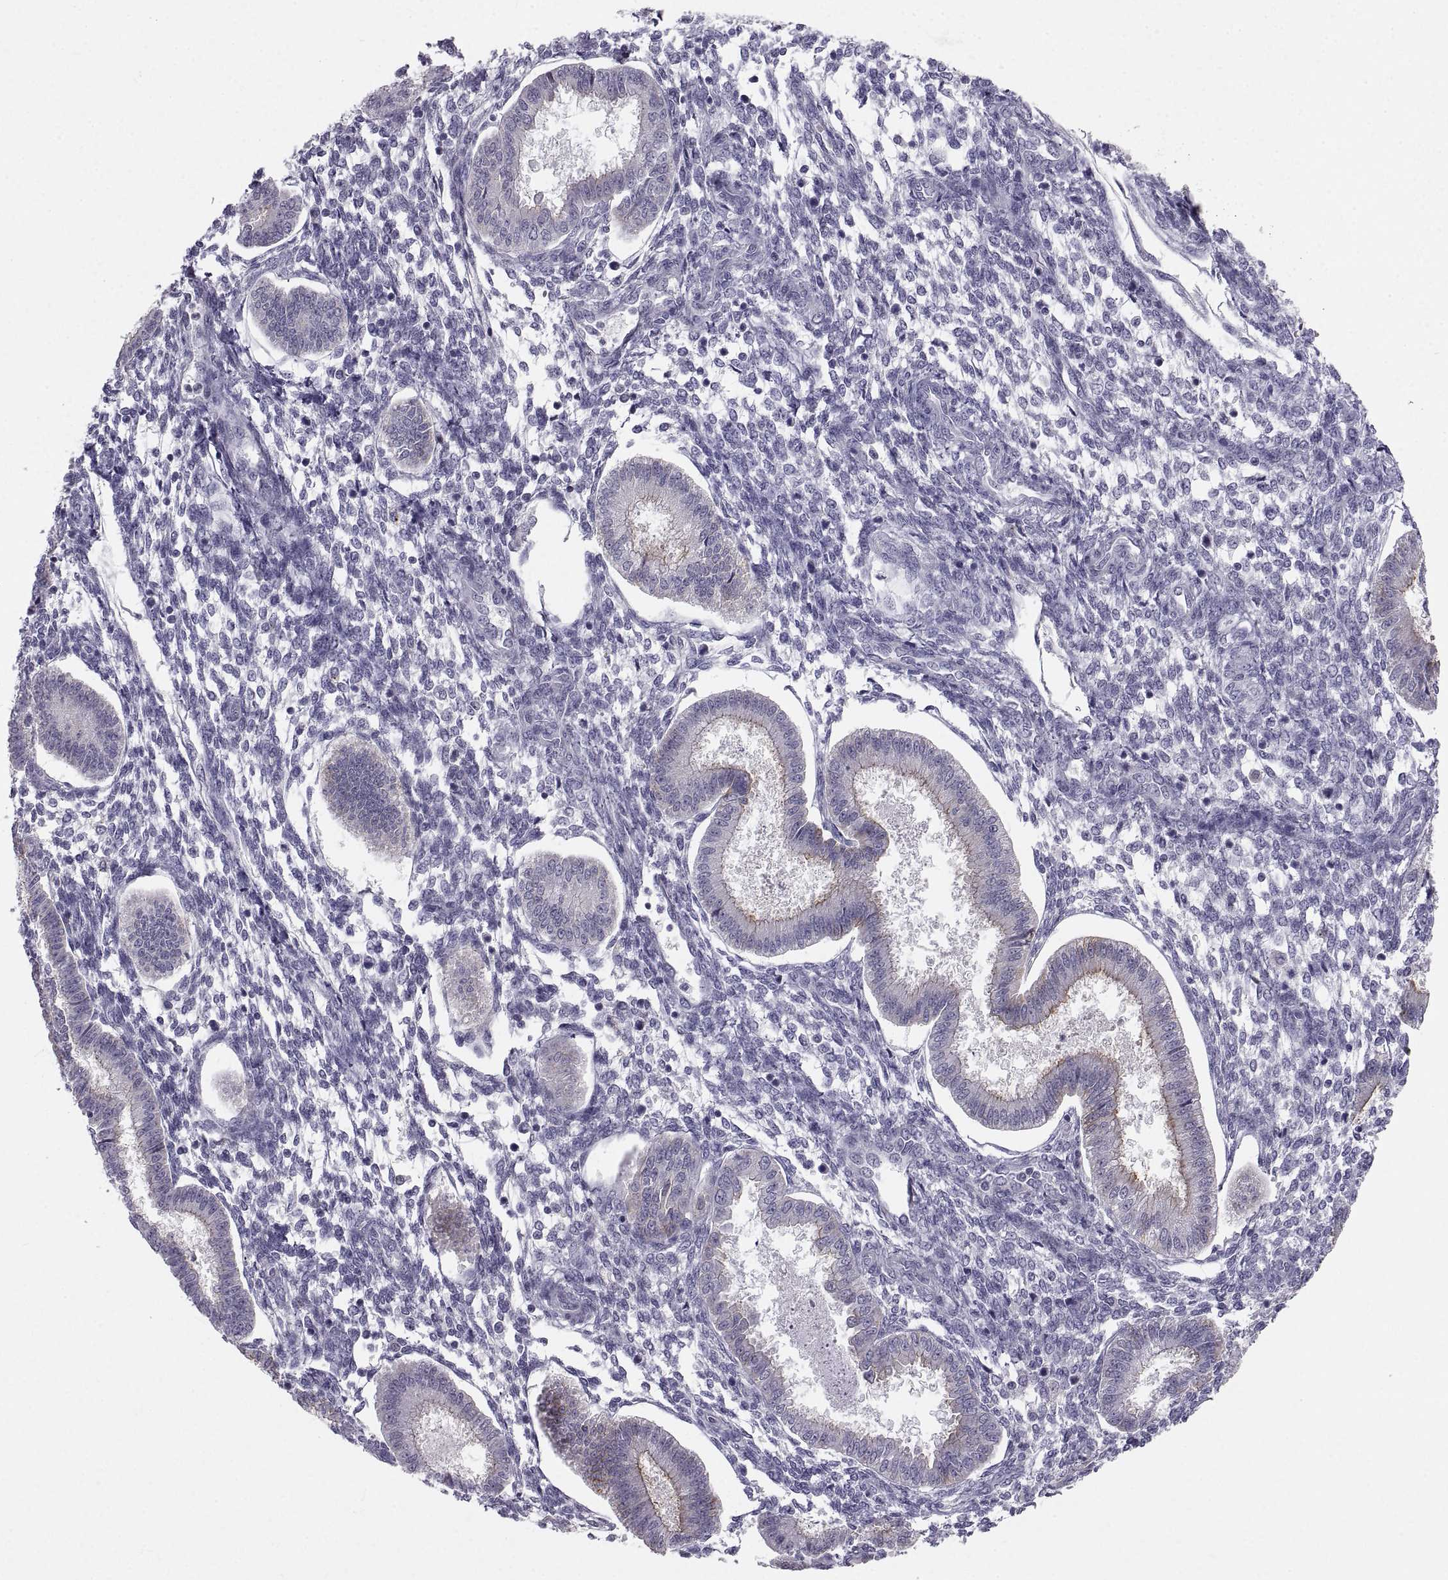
{"staining": {"intensity": "negative", "quantity": "none", "location": "none"}, "tissue": "endometrium", "cell_type": "Cells in endometrial stroma", "image_type": "normal", "snomed": [{"axis": "morphology", "description": "Normal tissue, NOS"}, {"axis": "topography", "description": "Endometrium"}], "caption": "Unremarkable endometrium was stained to show a protein in brown. There is no significant positivity in cells in endometrial stroma. (DAB (3,3'-diaminobenzidine) immunohistochemistry with hematoxylin counter stain).", "gene": "ZNF185", "patient": {"sex": "female", "age": 43}}